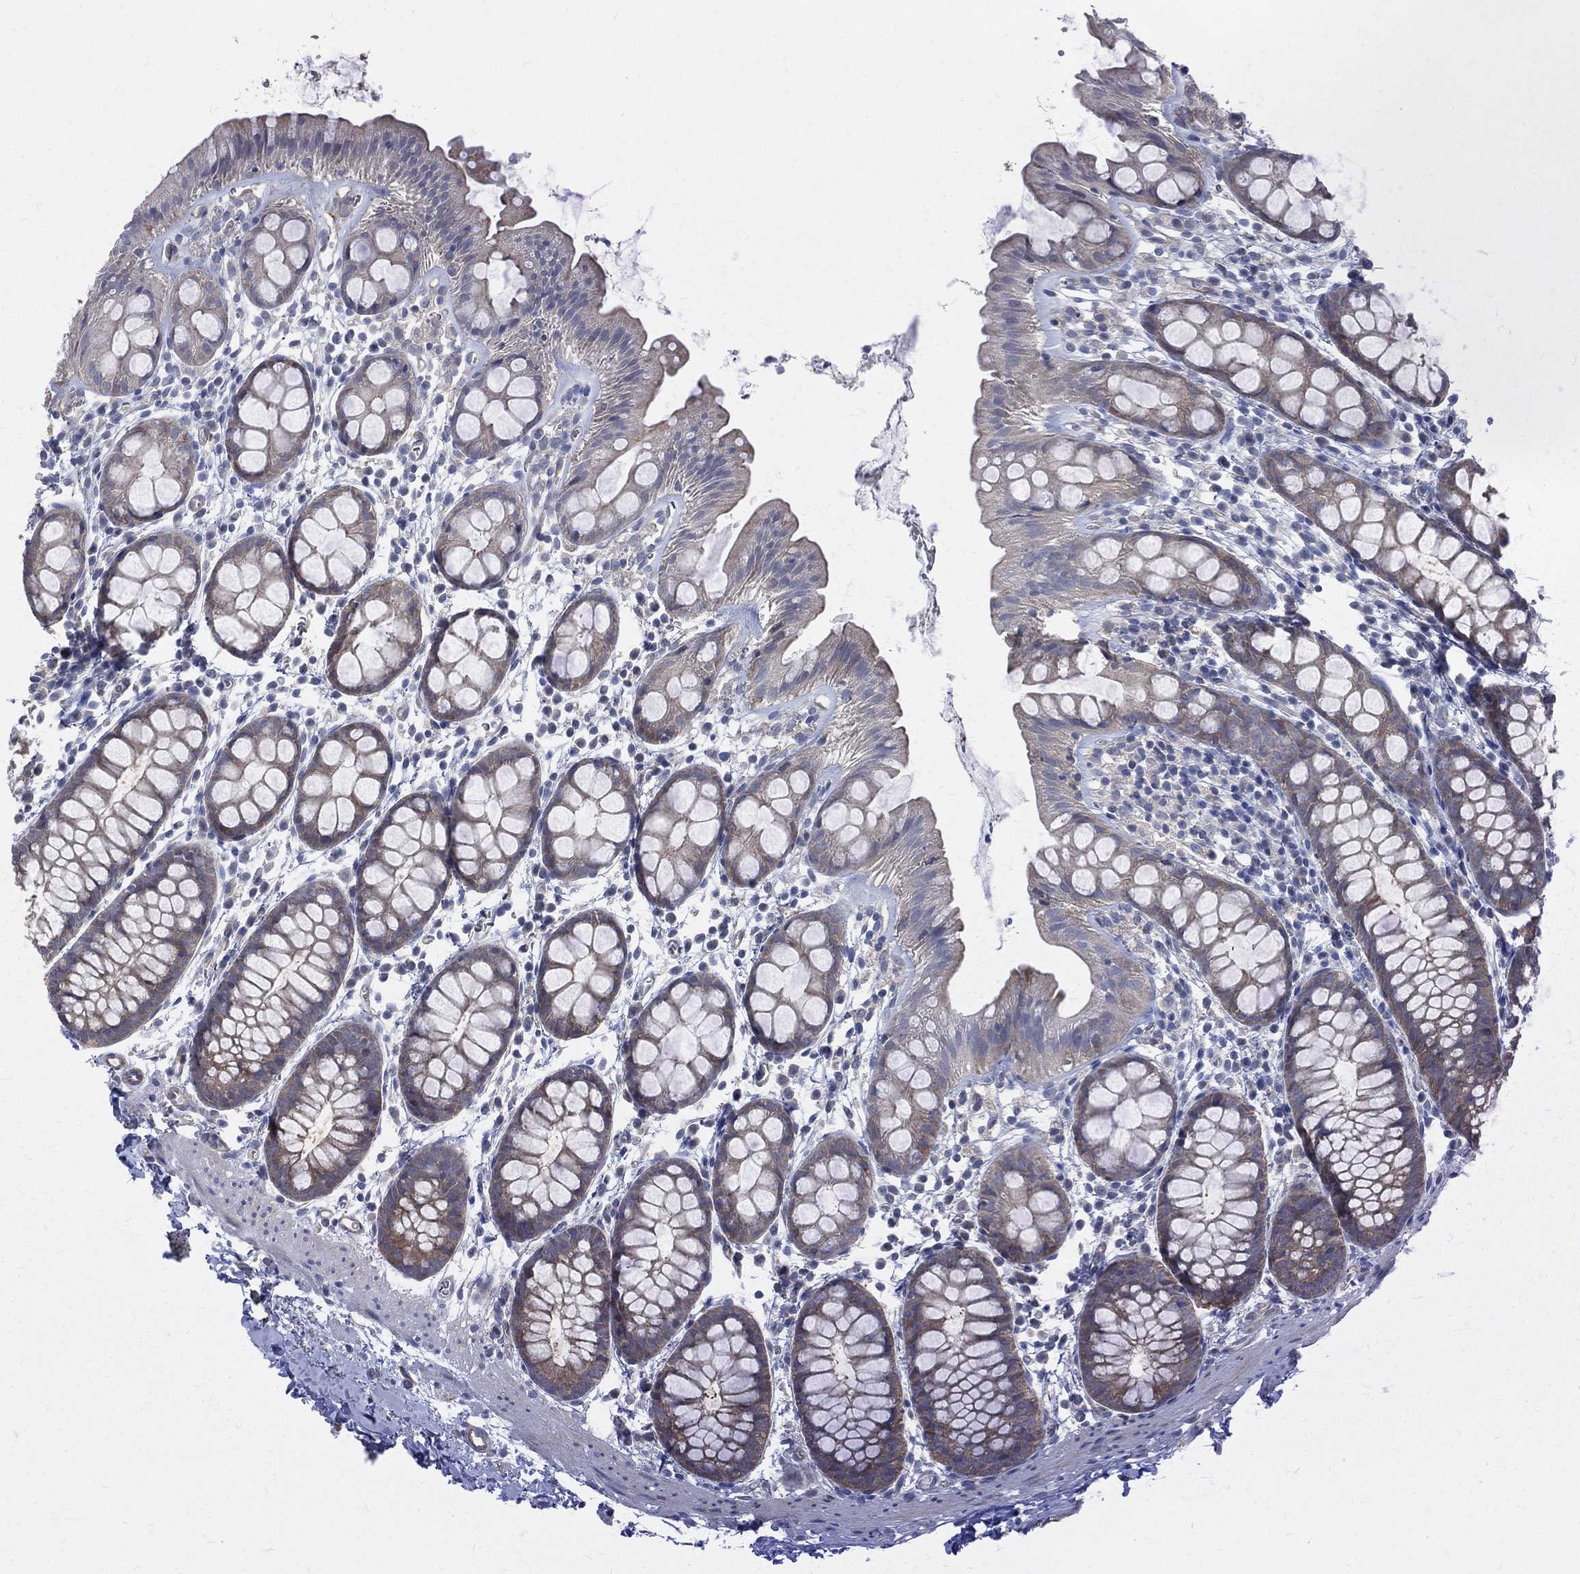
{"staining": {"intensity": "moderate", "quantity": "25%-75%", "location": "cytoplasmic/membranous"}, "tissue": "rectum", "cell_type": "Glandular cells", "image_type": "normal", "snomed": [{"axis": "morphology", "description": "Normal tissue, NOS"}, {"axis": "topography", "description": "Rectum"}], "caption": "The histopathology image demonstrates a brown stain indicating the presence of a protein in the cytoplasmic/membranous of glandular cells in rectum.", "gene": "POMZP3", "patient": {"sex": "male", "age": 57}}